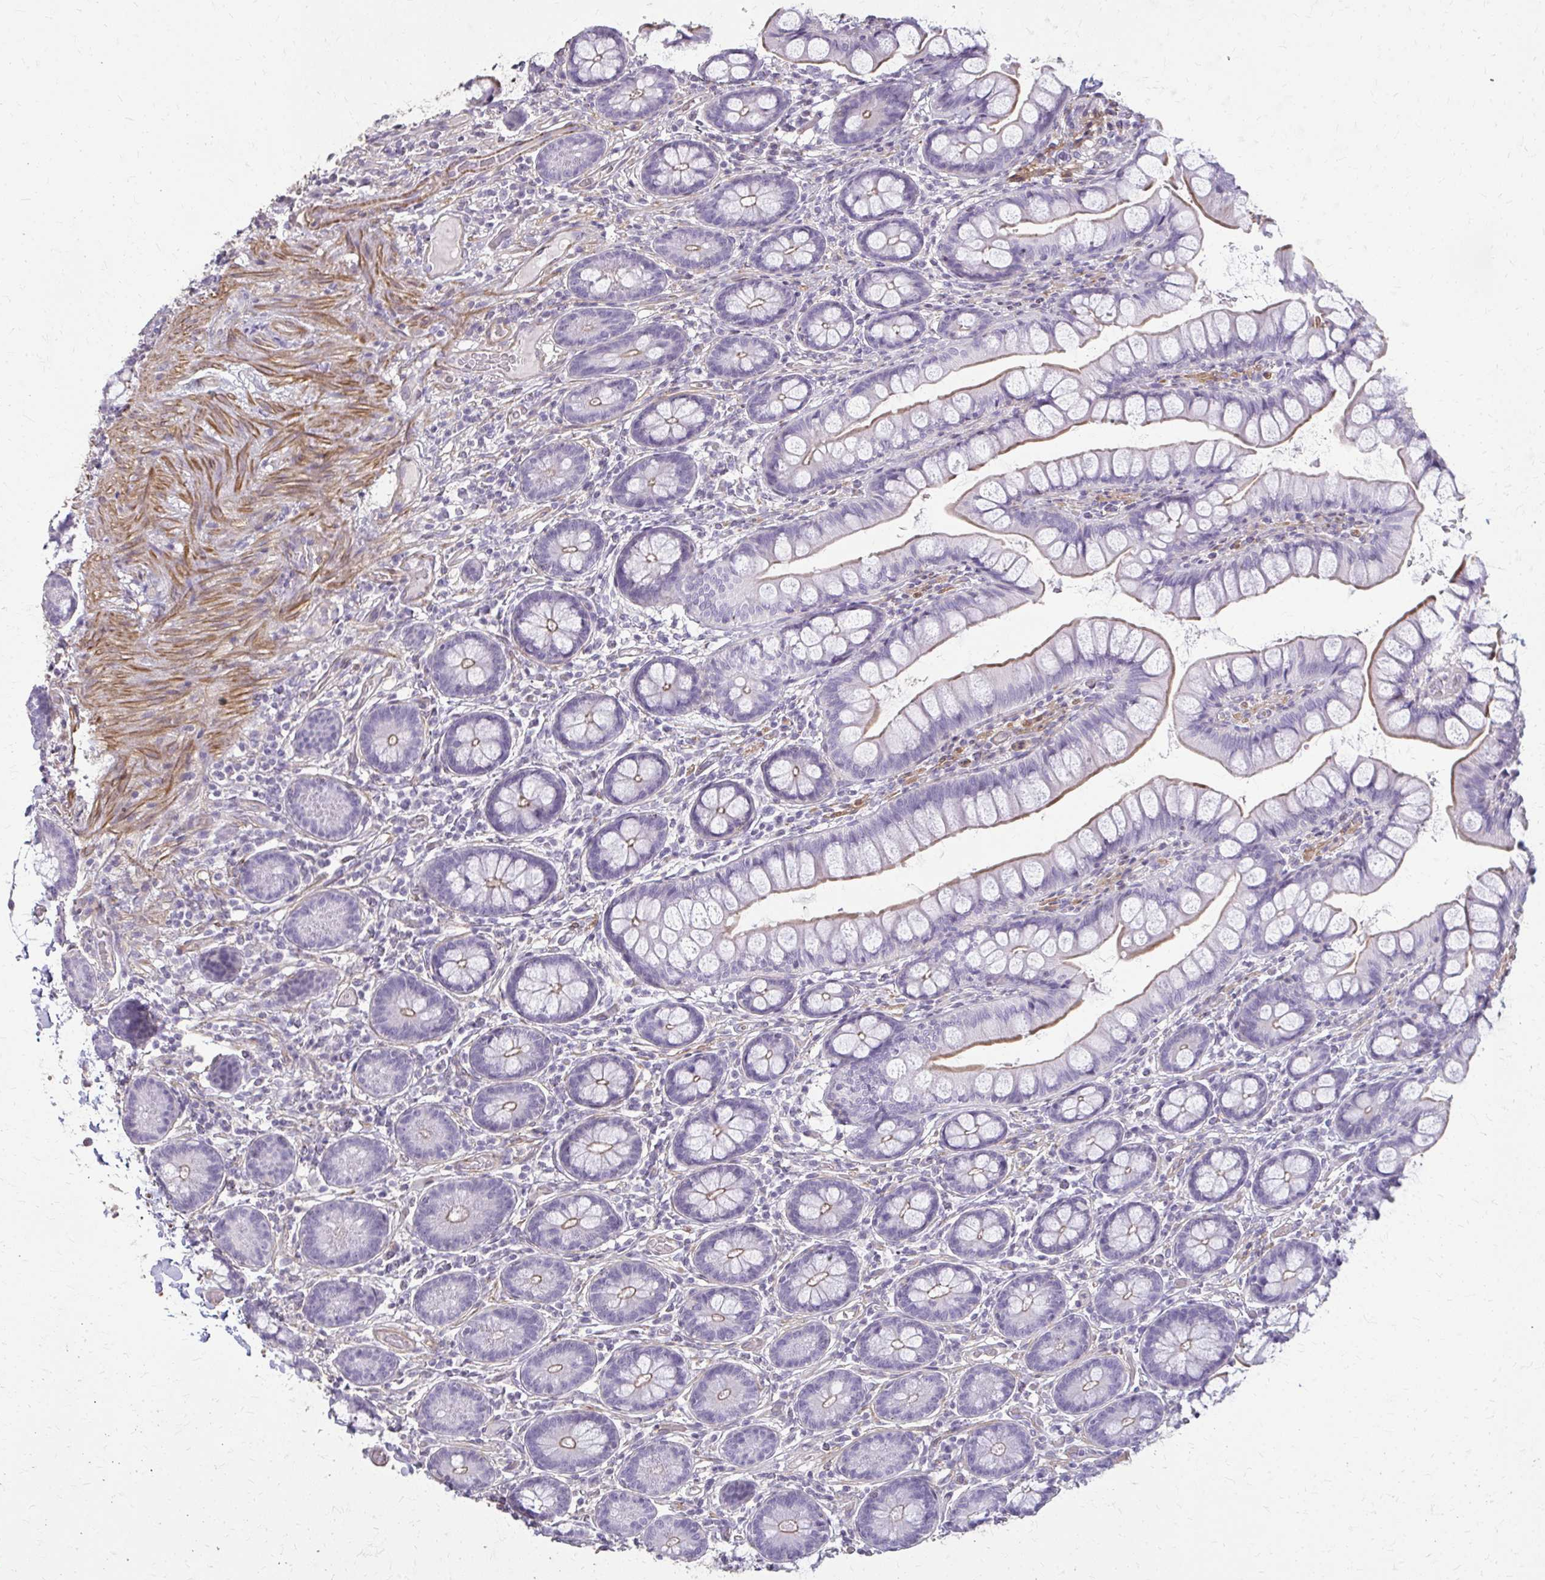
{"staining": {"intensity": "moderate", "quantity": "25%-75%", "location": "cytoplasmic/membranous"}, "tissue": "small intestine", "cell_type": "Glandular cells", "image_type": "normal", "snomed": [{"axis": "morphology", "description": "Normal tissue, NOS"}, {"axis": "topography", "description": "Small intestine"}], "caption": "Unremarkable small intestine was stained to show a protein in brown. There is medium levels of moderate cytoplasmic/membranous positivity in approximately 25%-75% of glandular cells.", "gene": "TENM4", "patient": {"sex": "male", "age": 70}}